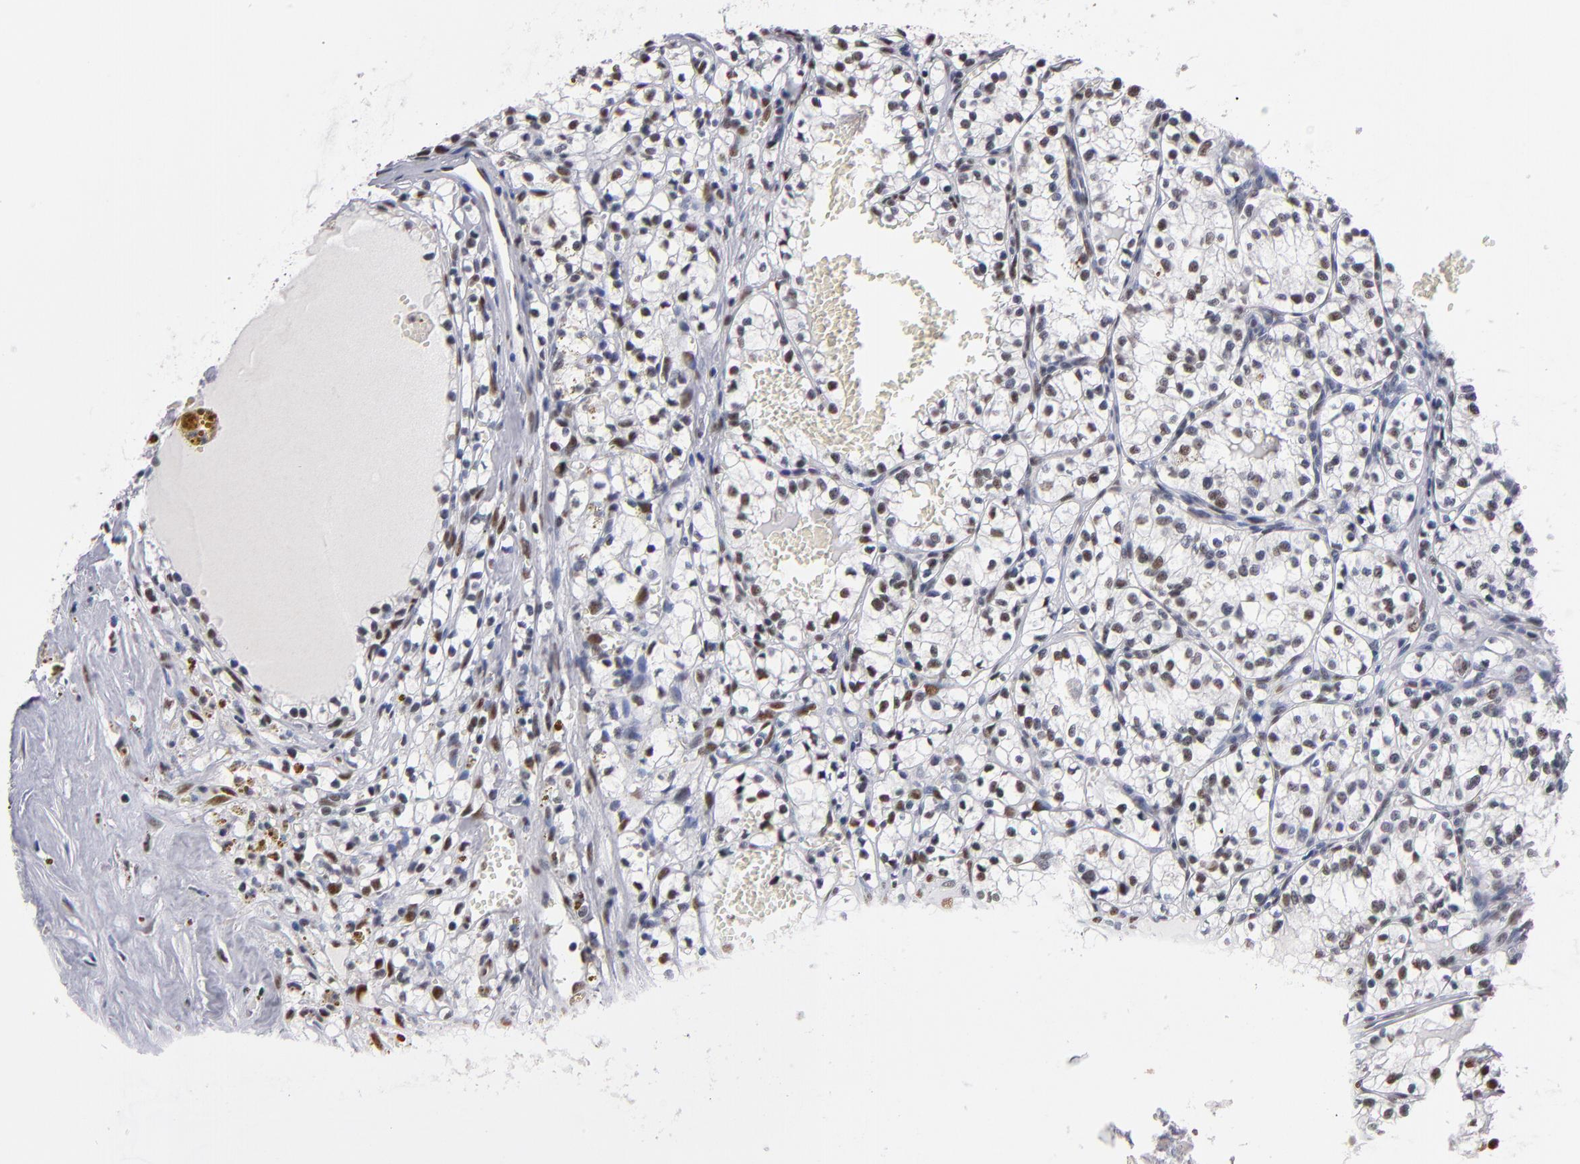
{"staining": {"intensity": "moderate", "quantity": "25%-75%", "location": "nuclear"}, "tissue": "renal cancer", "cell_type": "Tumor cells", "image_type": "cancer", "snomed": [{"axis": "morphology", "description": "Adenocarcinoma, NOS"}, {"axis": "topography", "description": "Kidney"}], "caption": "Immunohistochemistry (IHC) staining of adenocarcinoma (renal), which displays medium levels of moderate nuclear staining in approximately 25%-75% of tumor cells indicating moderate nuclear protein staining. The staining was performed using DAB (3,3'-diaminobenzidine) (brown) for protein detection and nuclei were counterstained in hematoxylin (blue).", "gene": "MN1", "patient": {"sex": "male", "age": 61}}